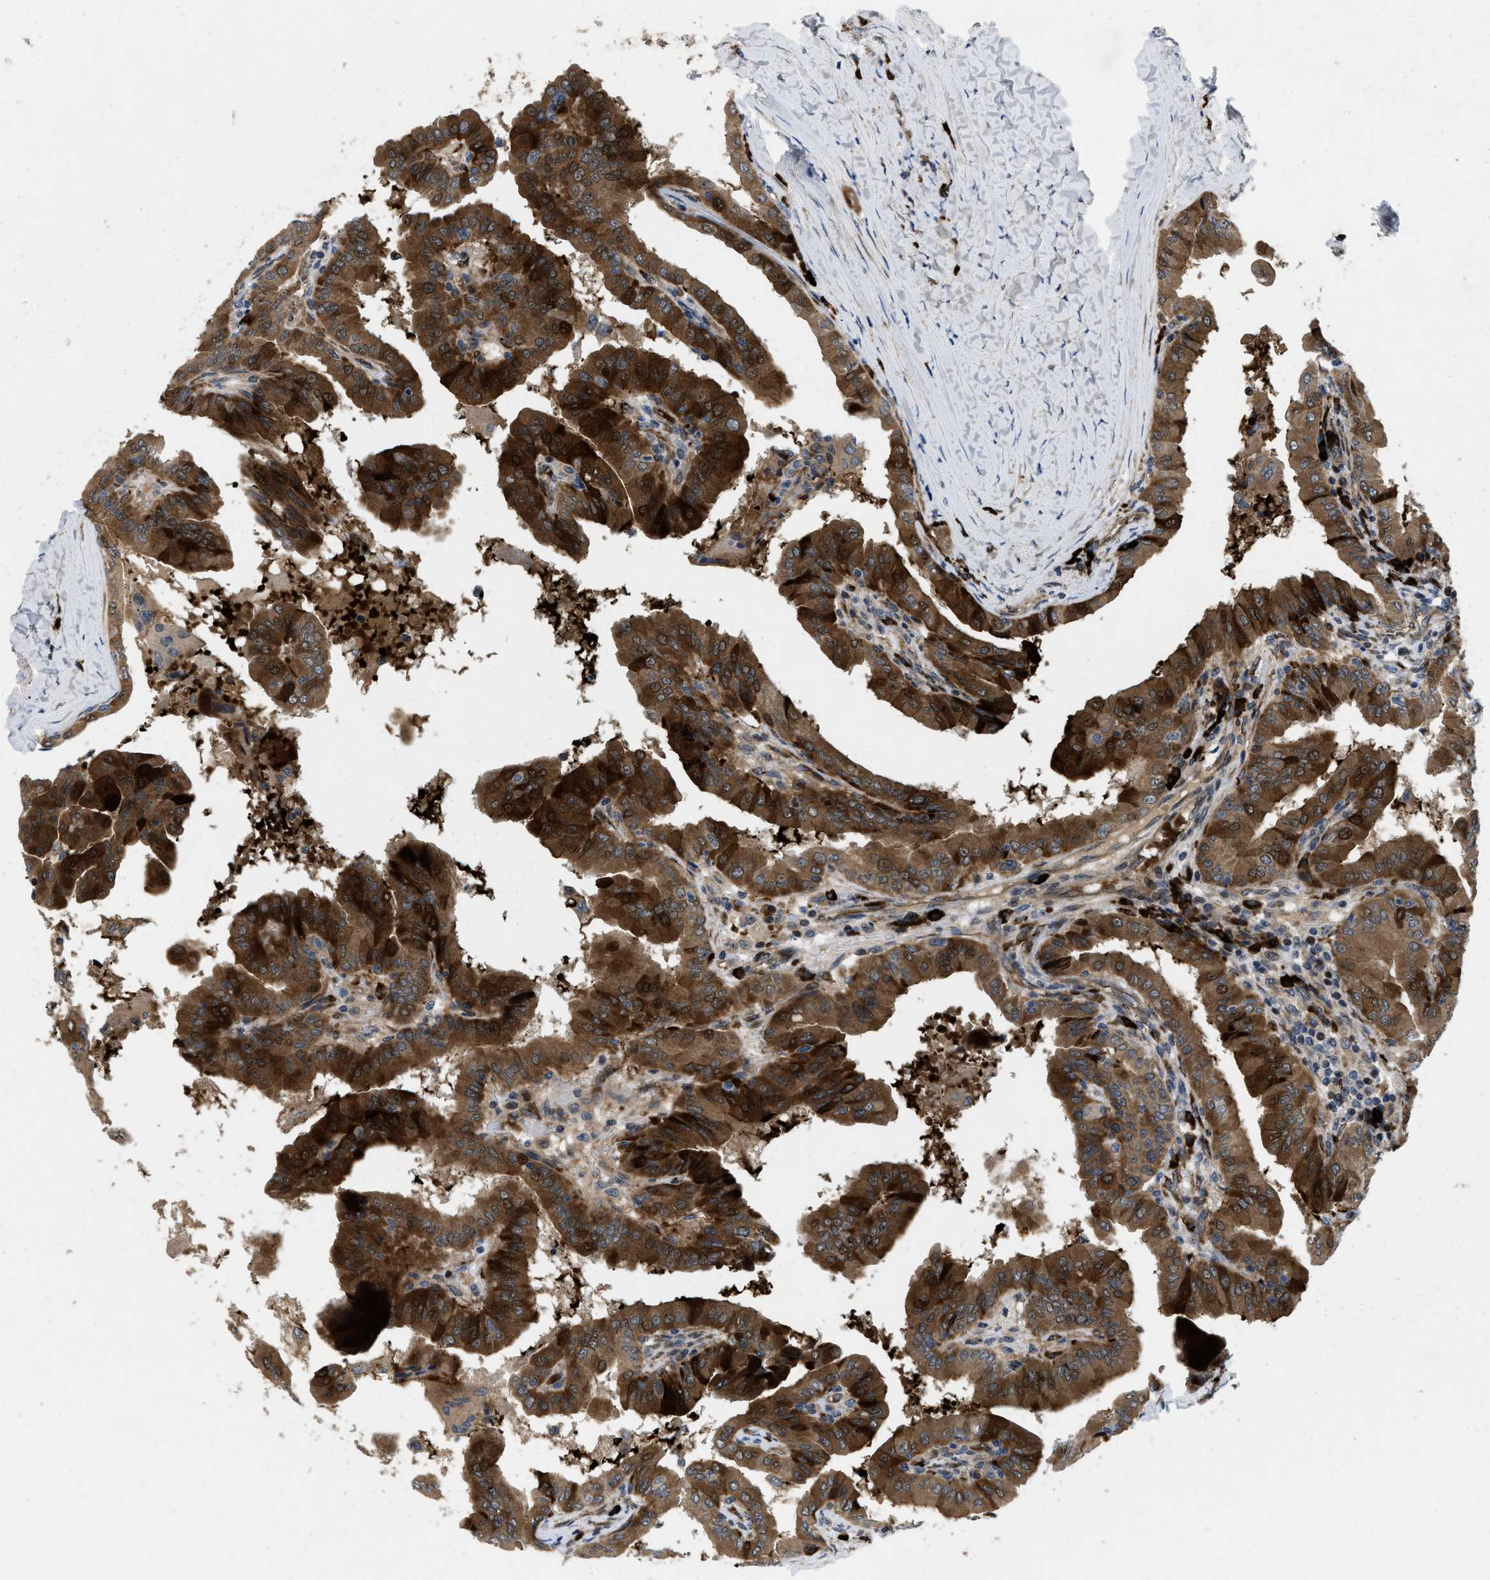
{"staining": {"intensity": "strong", "quantity": ">75%", "location": "cytoplasmic/membranous,nuclear"}, "tissue": "thyroid cancer", "cell_type": "Tumor cells", "image_type": "cancer", "snomed": [{"axis": "morphology", "description": "Papillary adenocarcinoma, NOS"}, {"axis": "topography", "description": "Thyroid gland"}], "caption": "Protein expression analysis of human papillary adenocarcinoma (thyroid) reveals strong cytoplasmic/membranous and nuclear positivity in approximately >75% of tumor cells.", "gene": "HSPA12B", "patient": {"sex": "male", "age": 33}}